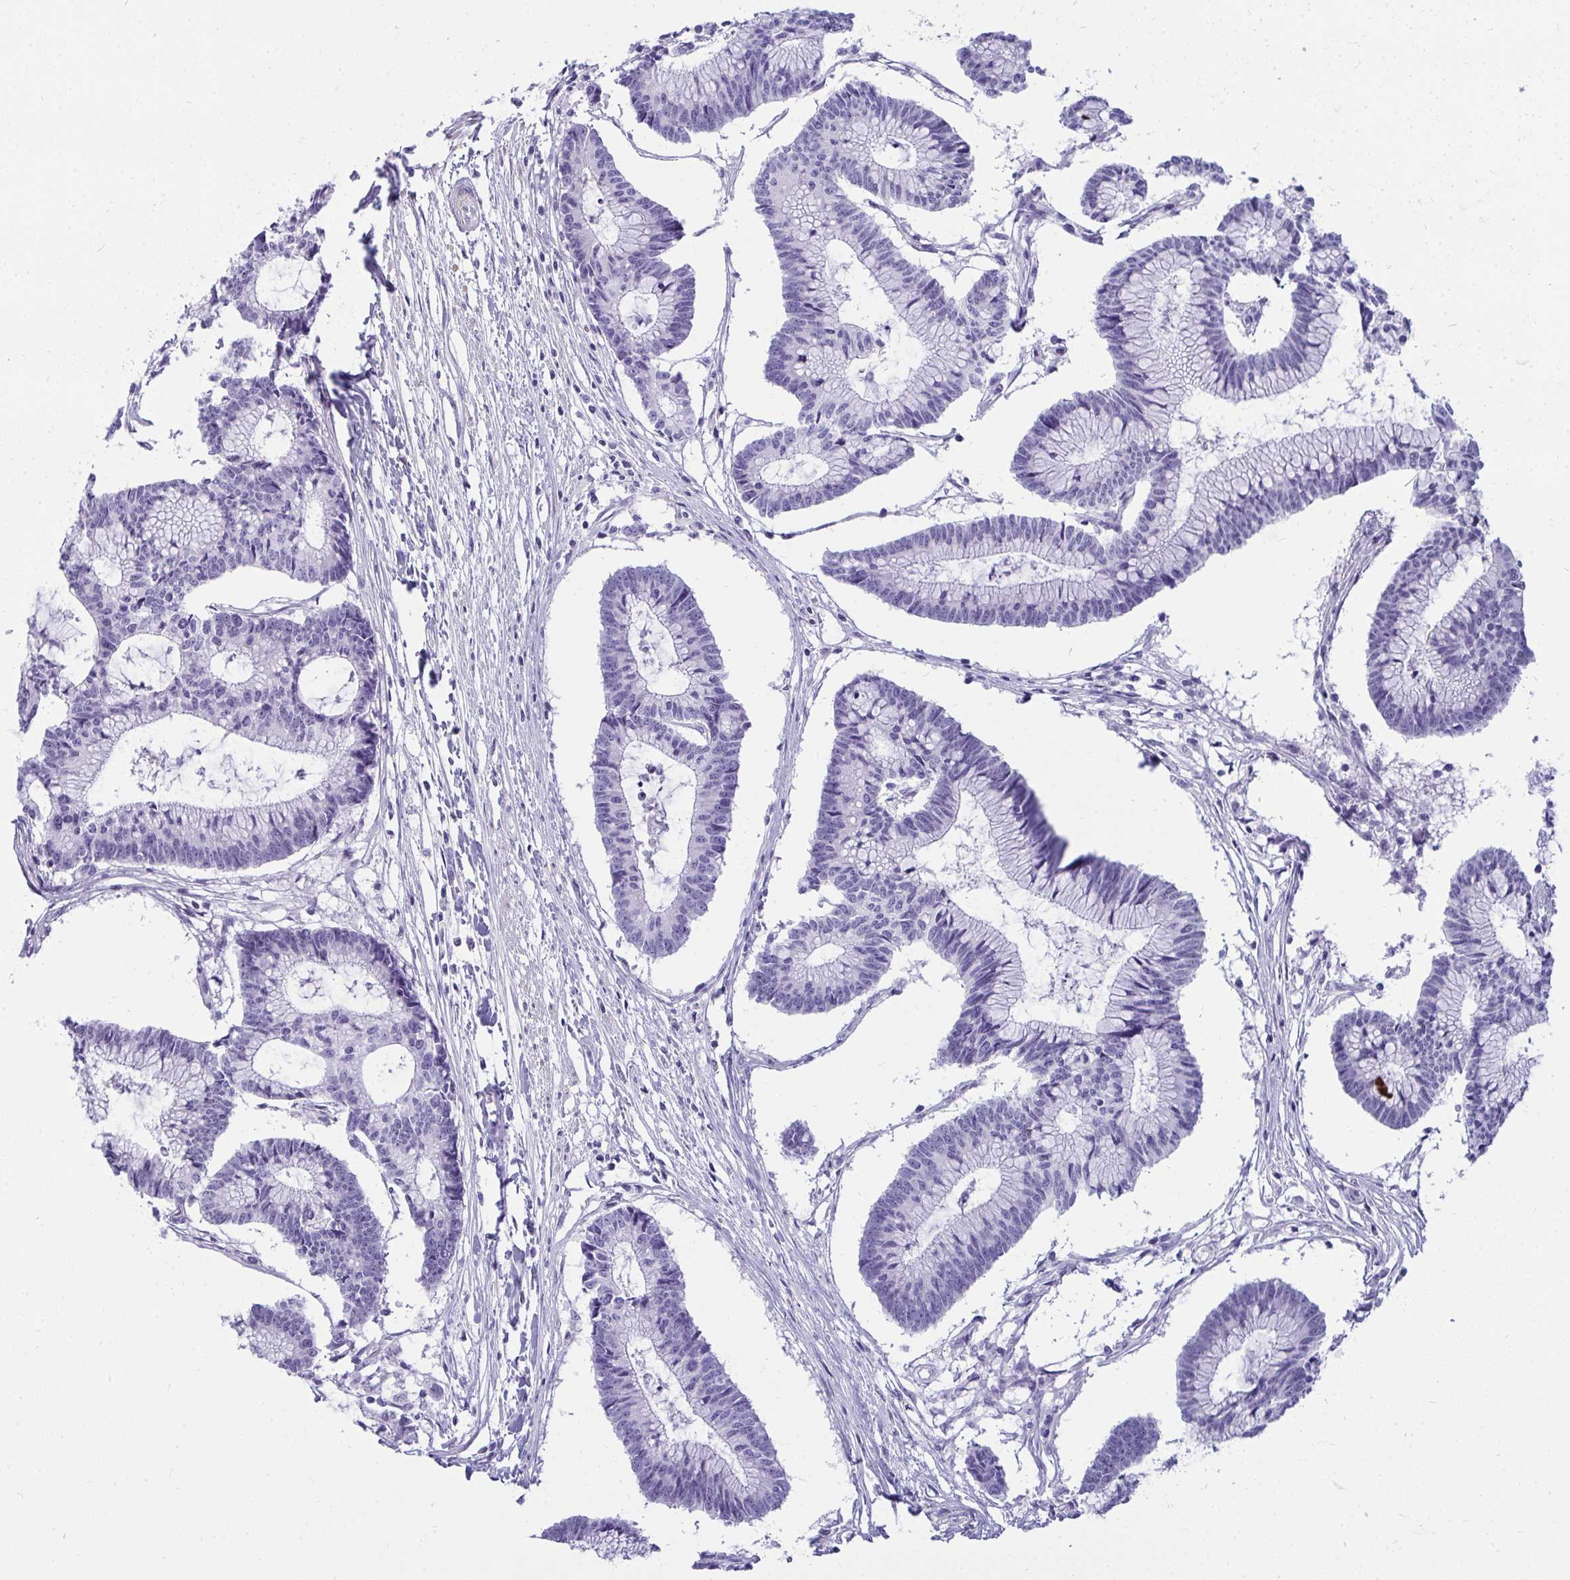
{"staining": {"intensity": "negative", "quantity": "none", "location": "none"}, "tissue": "colorectal cancer", "cell_type": "Tumor cells", "image_type": "cancer", "snomed": [{"axis": "morphology", "description": "Adenocarcinoma, NOS"}, {"axis": "topography", "description": "Colon"}], "caption": "A high-resolution histopathology image shows immunohistochemistry (IHC) staining of colorectal cancer, which reveals no significant staining in tumor cells.", "gene": "HSPB6", "patient": {"sex": "female", "age": 78}}